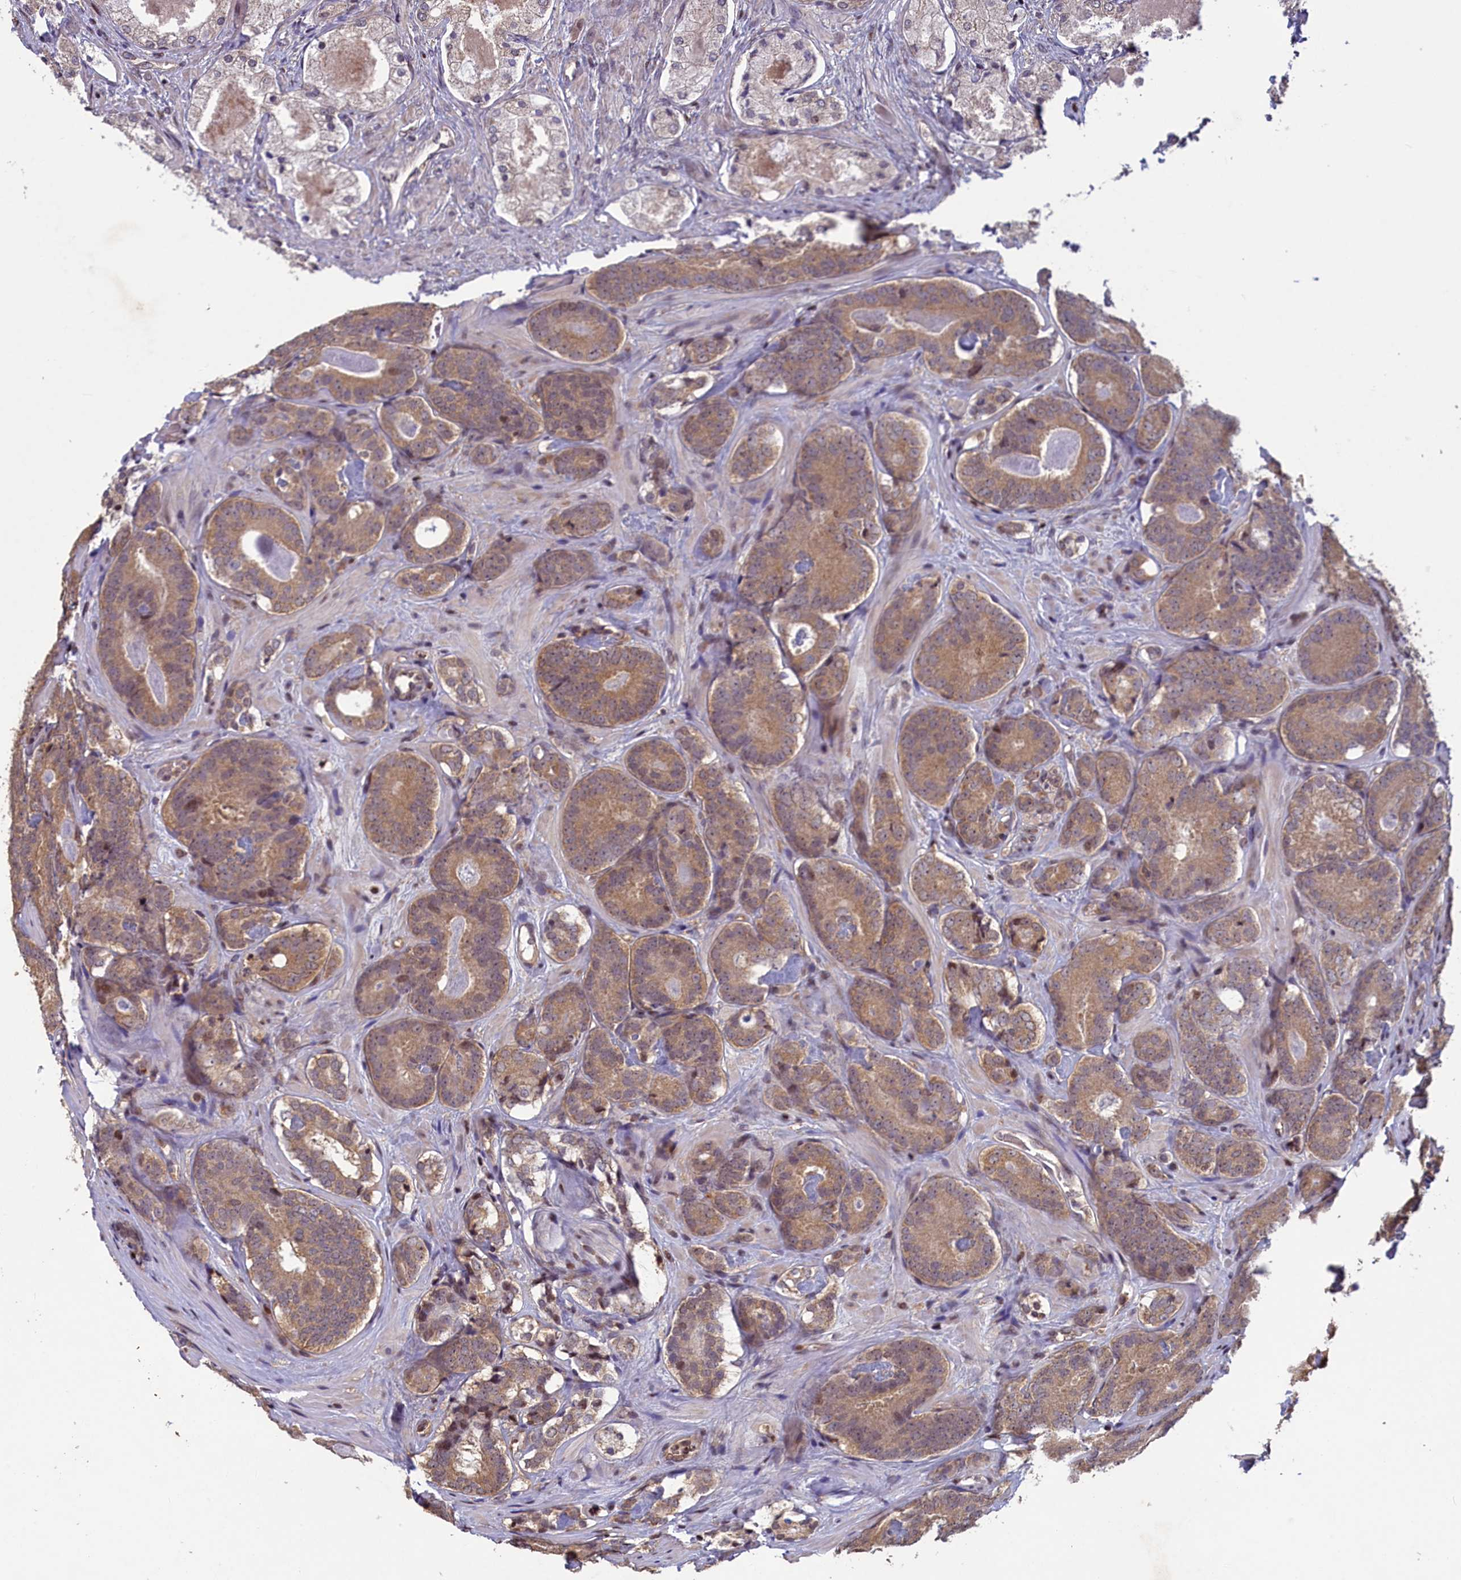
{"staining": {"intensity": "weak", "quantity": "25%-75%", "location": "cytoplasmic/membranous"}, "tissue": "prostate cancer", "cell_type": "Tumor cells", "image_type": "cancer", "snomed": [{"axis": "morphology", "description": "Adenocarcinoma, High grade"}, {"axis": "topography", "description": "Prostate"}], "caption": "Protein staining by immunohistochemistry displays weak cytoplasmic/membranous staining in about 25%-75% of tumor cells in prostate high-grade adenocarcinoma. (DAB IHC, brown staining for protein, blue staining for nuclei).", "gene": "NUBP1", "patient": {"sex": "male", "age": 63}}